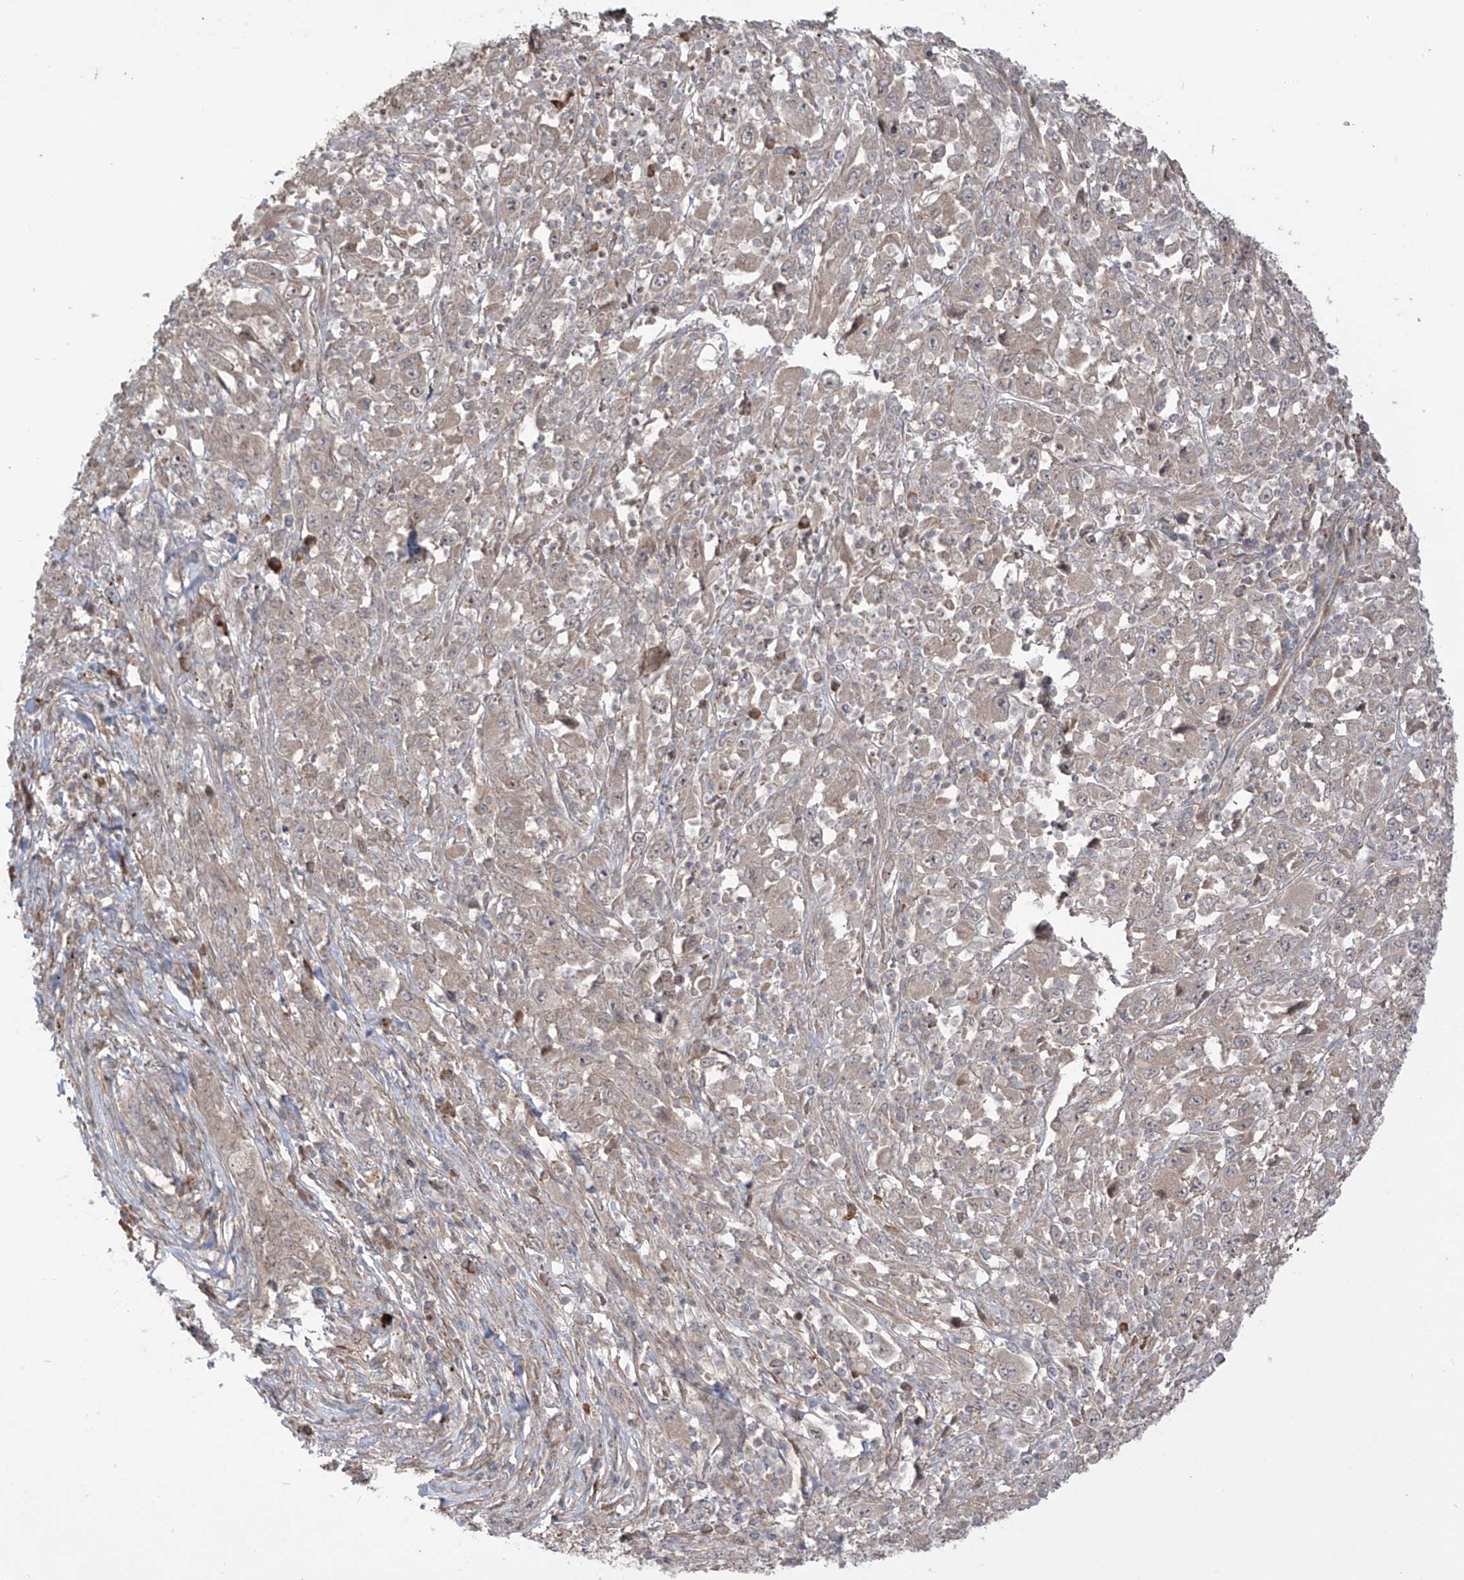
{"staining": {"intensity": "negative", "quantity": "none", "location": "none"}, "tissue": "melanoma", "cell_type": "Tumor cells", "image_type": "cancer", "snomed": [{"axis": "morphology", "description": "Malignant melanoma, Metastatic site"}, {"axis": "topography", "description": "Skin"}], "caption": "The histopathology image reveals no significant positivity in tumor cells of malignant melanoma (metastatic site).", "gene": "LRRC74A", "patient": {"sex": "female", "age": 56}}